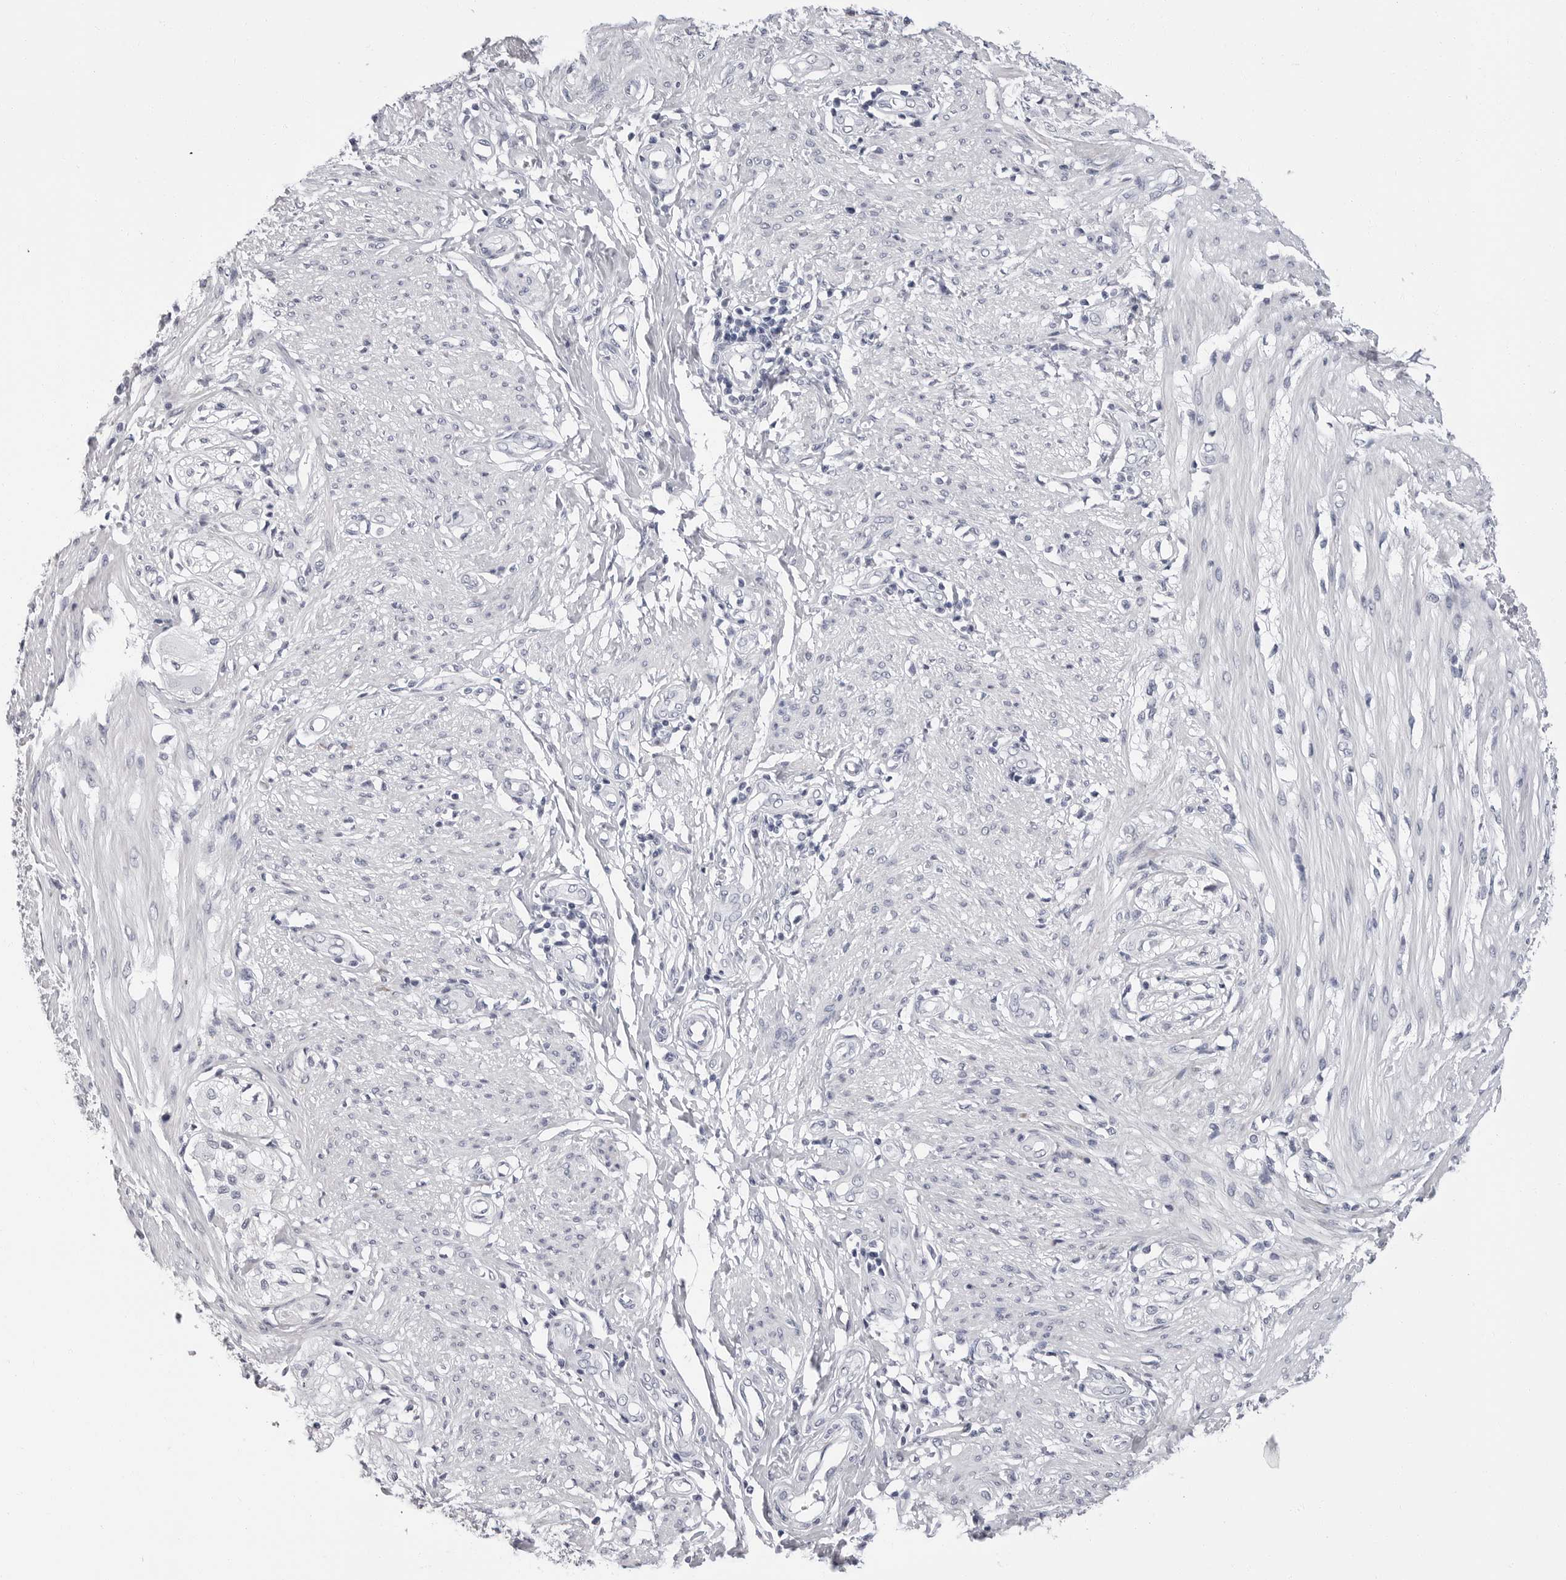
{"staining": {"intensity": "negative", "quantity": "none", "location": "none"}, "tissue": "smooth muscle", "cell_type": "Smooth muscle cells", "image_type": "normal", "snomed": [{"axis": "morphology", "description": "Normal tissue, NOS"}, {"axis": "morphology", "description": "Adenocarcinoma, NOS"}, {"axis": "topography", "description": "Colon"}, {"axis": "topography", "description": "Peripheral nerve tissue"}], "caption": "Smooth muscle cells show no significant protein positivity in unremarkable smooth muscle. The staining was performed using DAB to visualize the protein expression in brown, while the nuclei were stained in blue with hematoxylin (Magnification: 20x).", "gene": "ERICH3", "patient": {"sex": "male", "age": 14}}